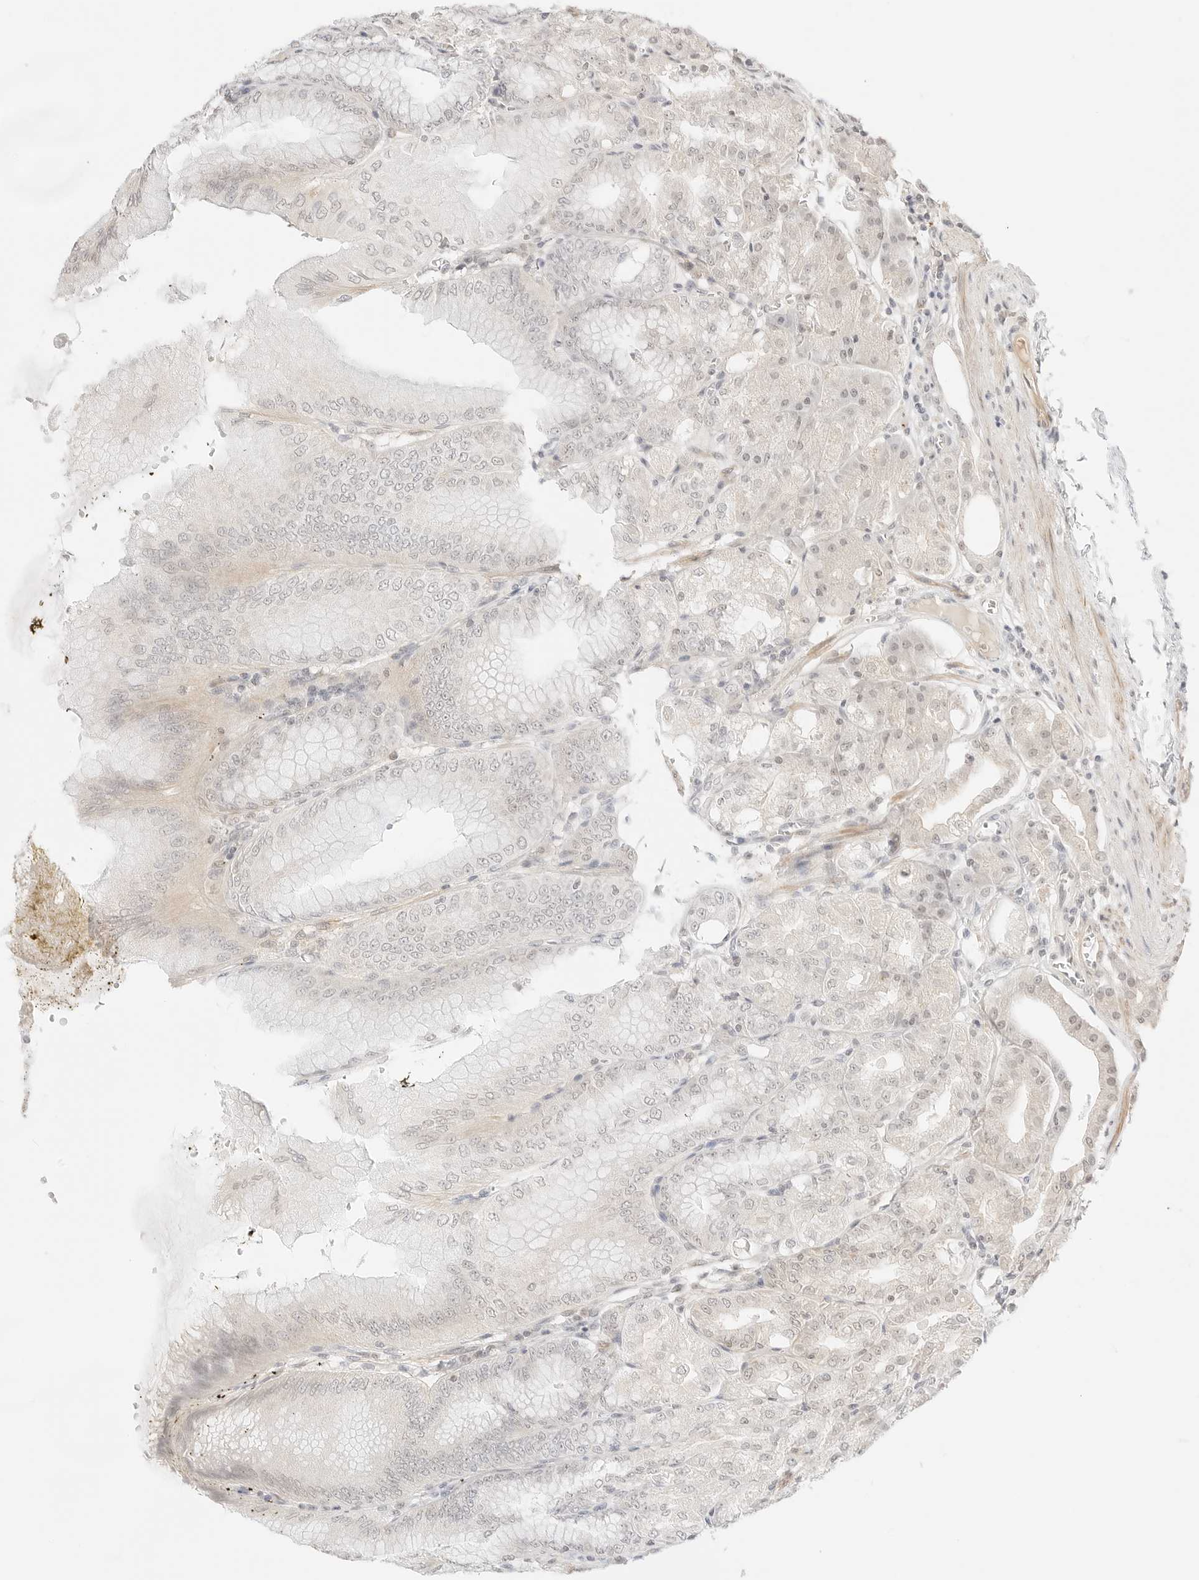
{"staining": {"intensity": "weak", "quantity": "<25%", "location": "cytoplasmic/membranous,nuclear"}, "tissue": "stomach", "cell_type": "Glandular cells", "image_type": "normal", "snomed": [{"axis": "morphology", "description": "Normal tissue, NOS"}, {"axis": "topography", "description": "Stomach, lower"}], "caption": "This is a photomicrograph of IHC staining of normal stomach, which shows no positivity in glandular cells. Nuclei are stained in blue.", "gene": "GNAS", "patient": {"sex": "male", "age": 71}}